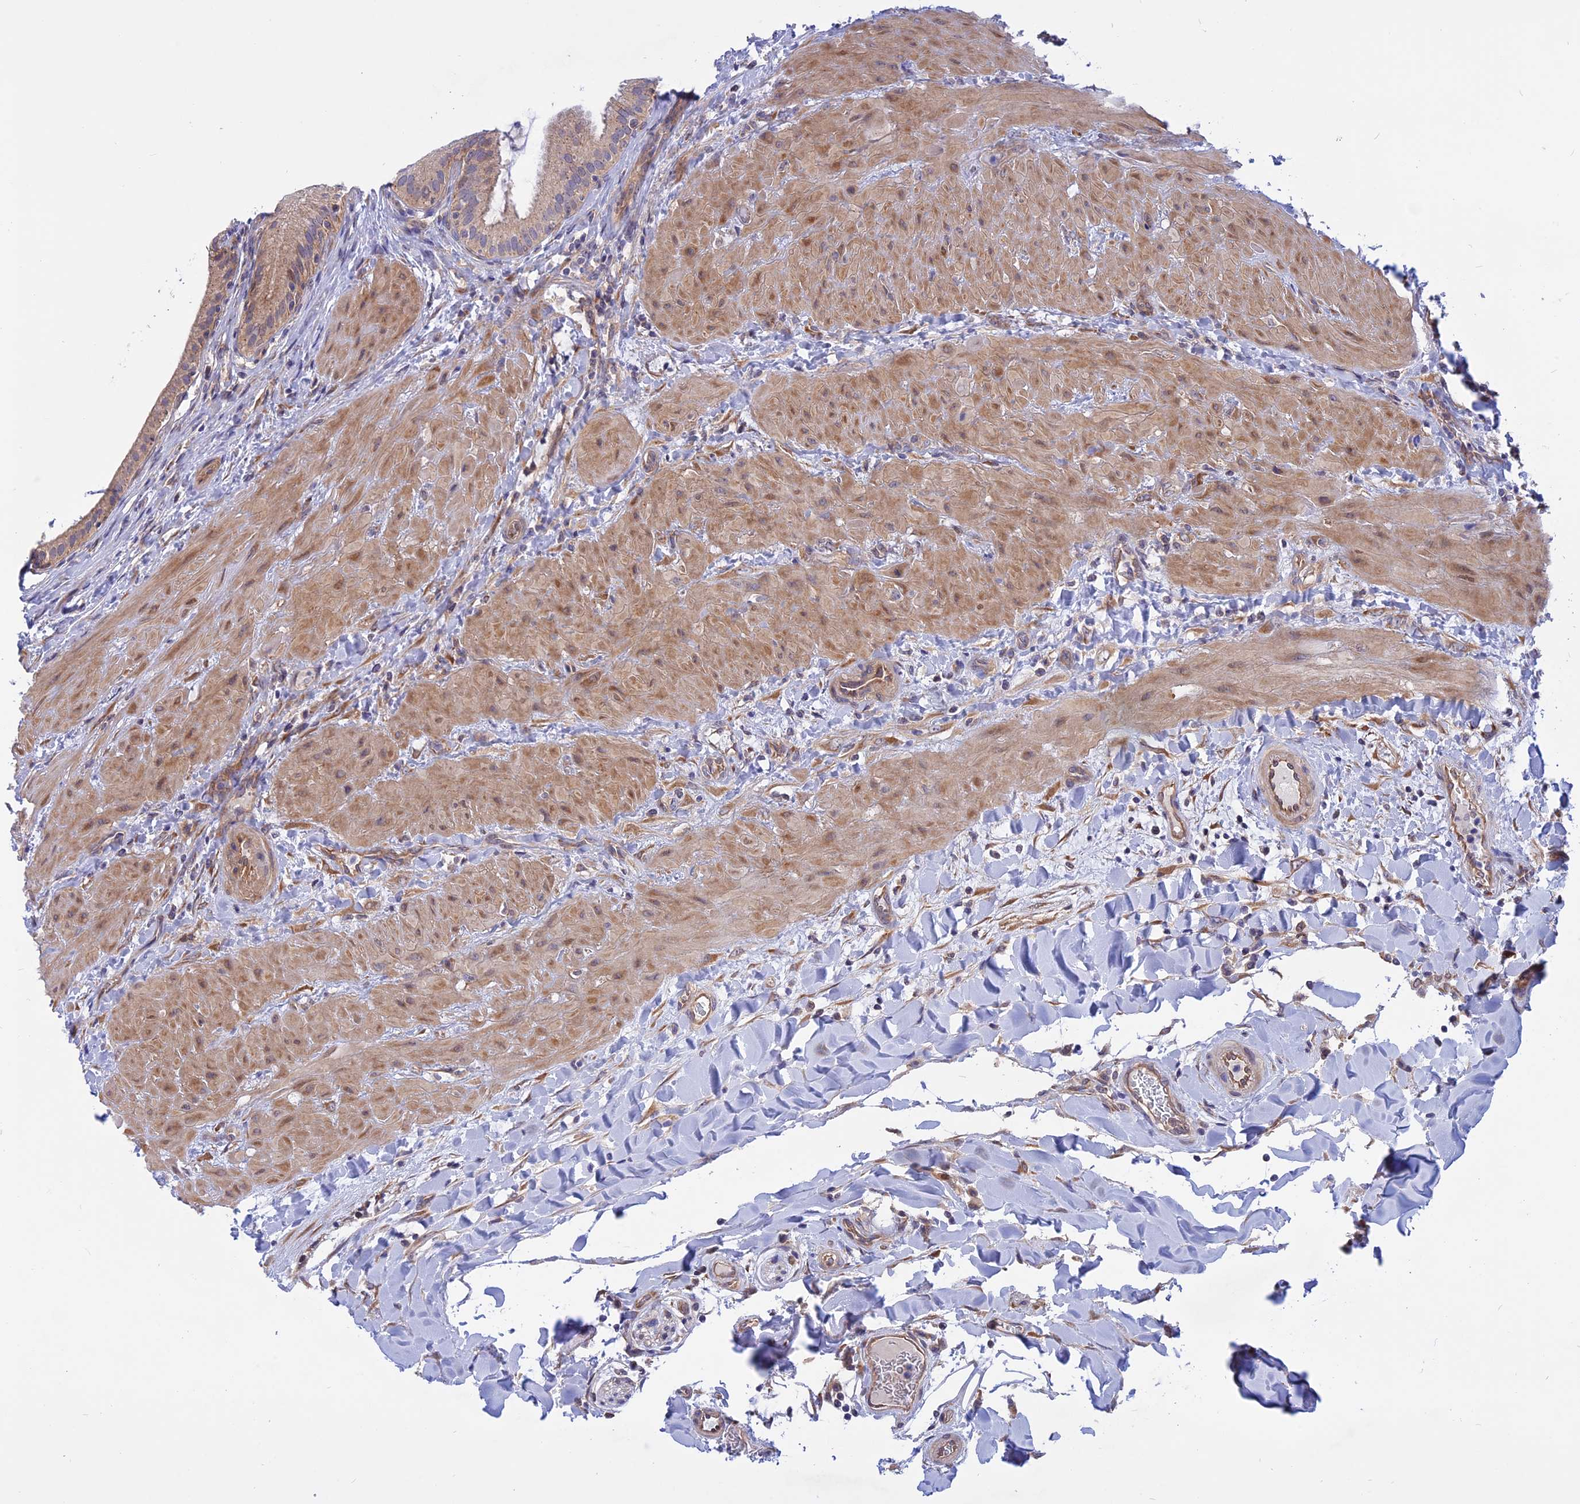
{"staining": {"intensity": "moderate", "quantity": ">75%", "location": "cytoplasmic/membranous"}, "tissue": "gallbladder", "cell_type": "Glandular cells", "image_type": "normal", "snomed": [{"axis": "morphology", "description": "Normal tissue, NOS"}, {"axis": "topography", "description": "Gallbladder"}], "caption": "Gallbladder stained with immunohistochemistry (IHC) demonstrates moderate cytoplasmic/membranous positivity in about >75% of glandular cells. (Brightfield microscopy of DAB IHC at high magnification).", "gene": "HYCC1", "patient": {"sex": "male", "age": 24}}